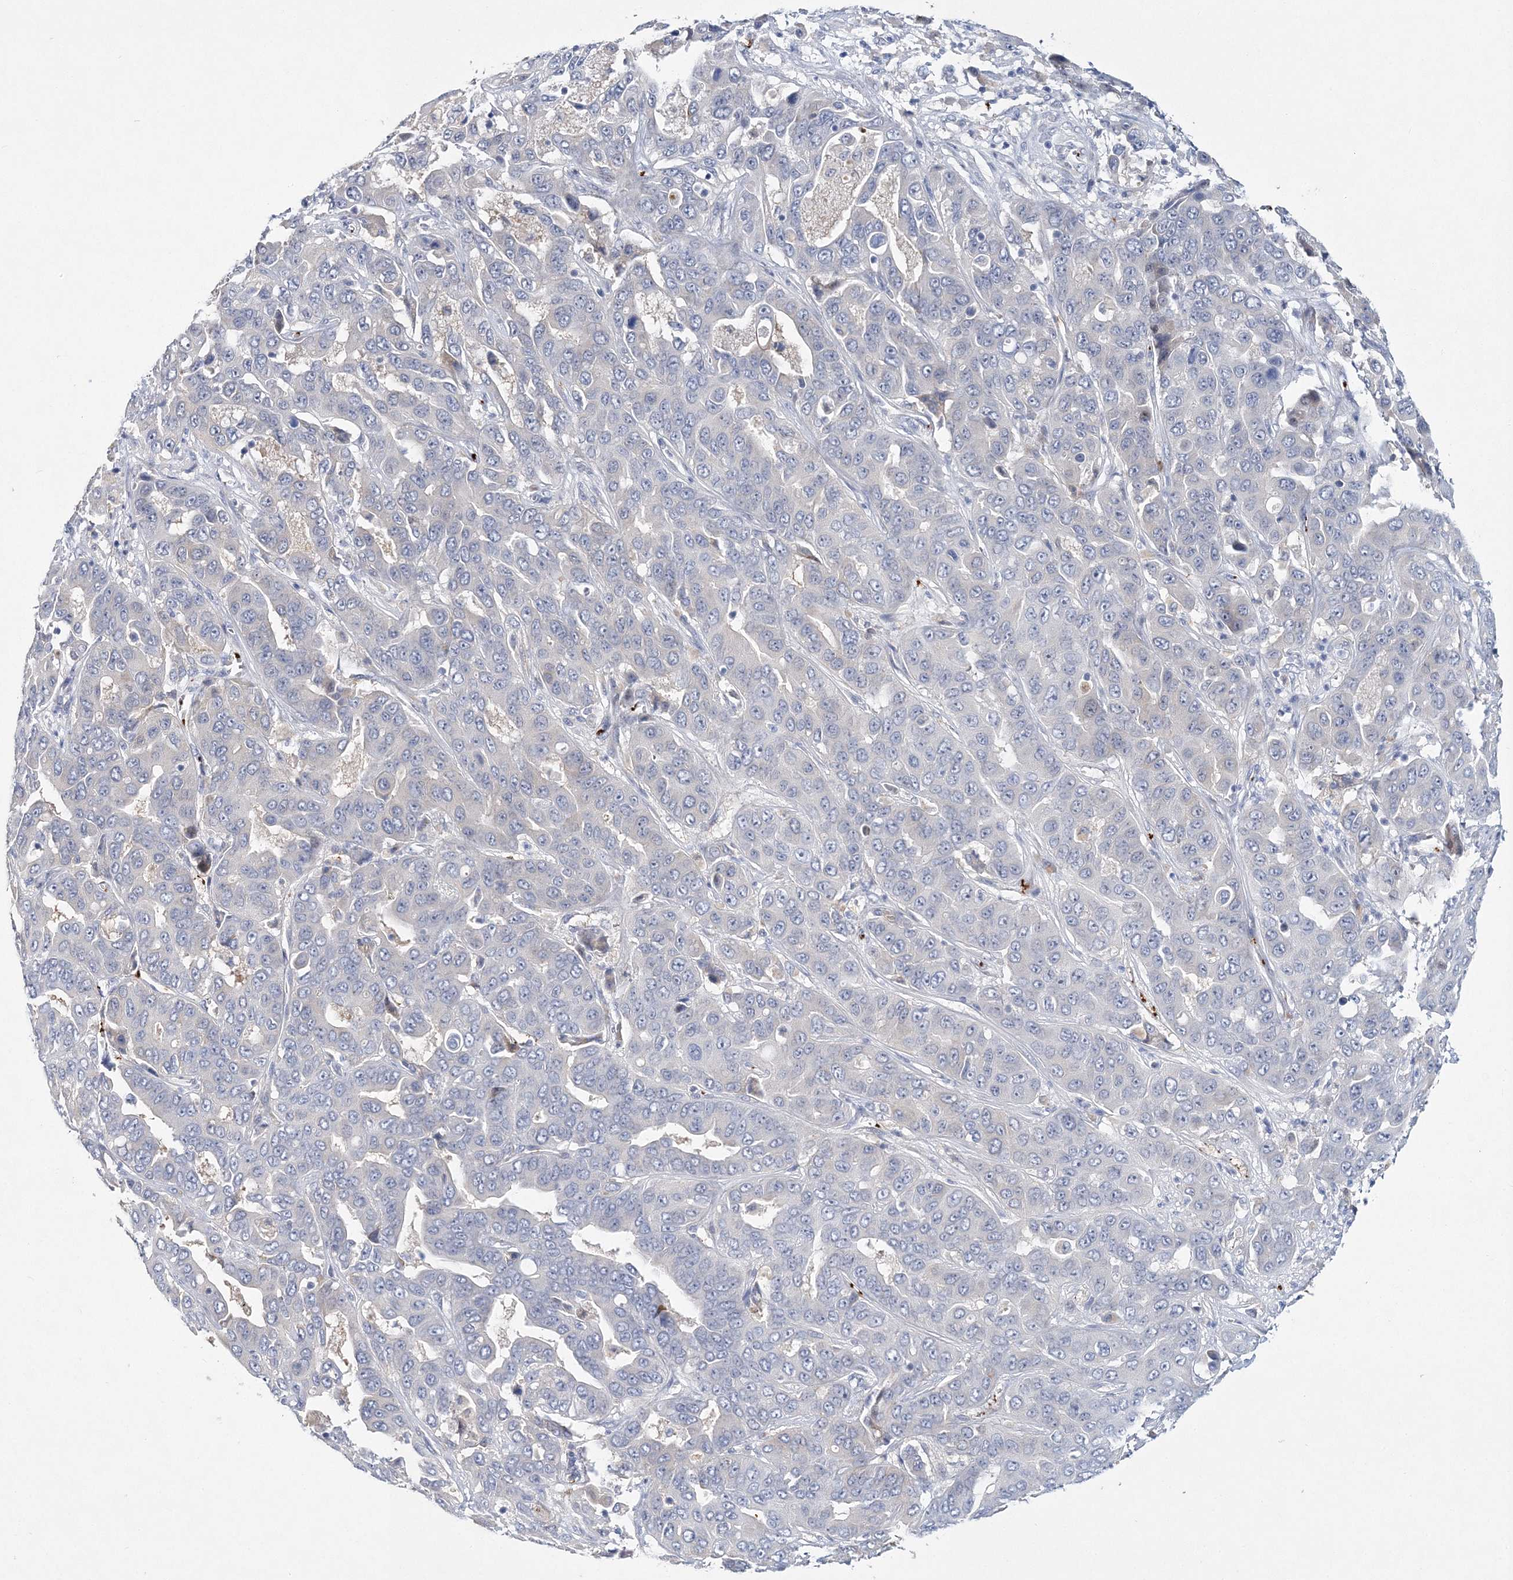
{"staining": {"intensity": "negative", "quantity": "none", "location": "none"}, "tissue": "liver cancer", "cell_type": "Tumor cells", "image_type": "cancer", "snomed": [{"axis": "morphology", "description": "Cholangiocarcinoma"}, {"axis": "topography", "description": "Liver"}], "caption": "Image shows no significant protein positivity in tumor cells of liver cholangiocarcinoma.", "gene": "MYOZ2", "patient": {"sex": "female", "age": 52}}